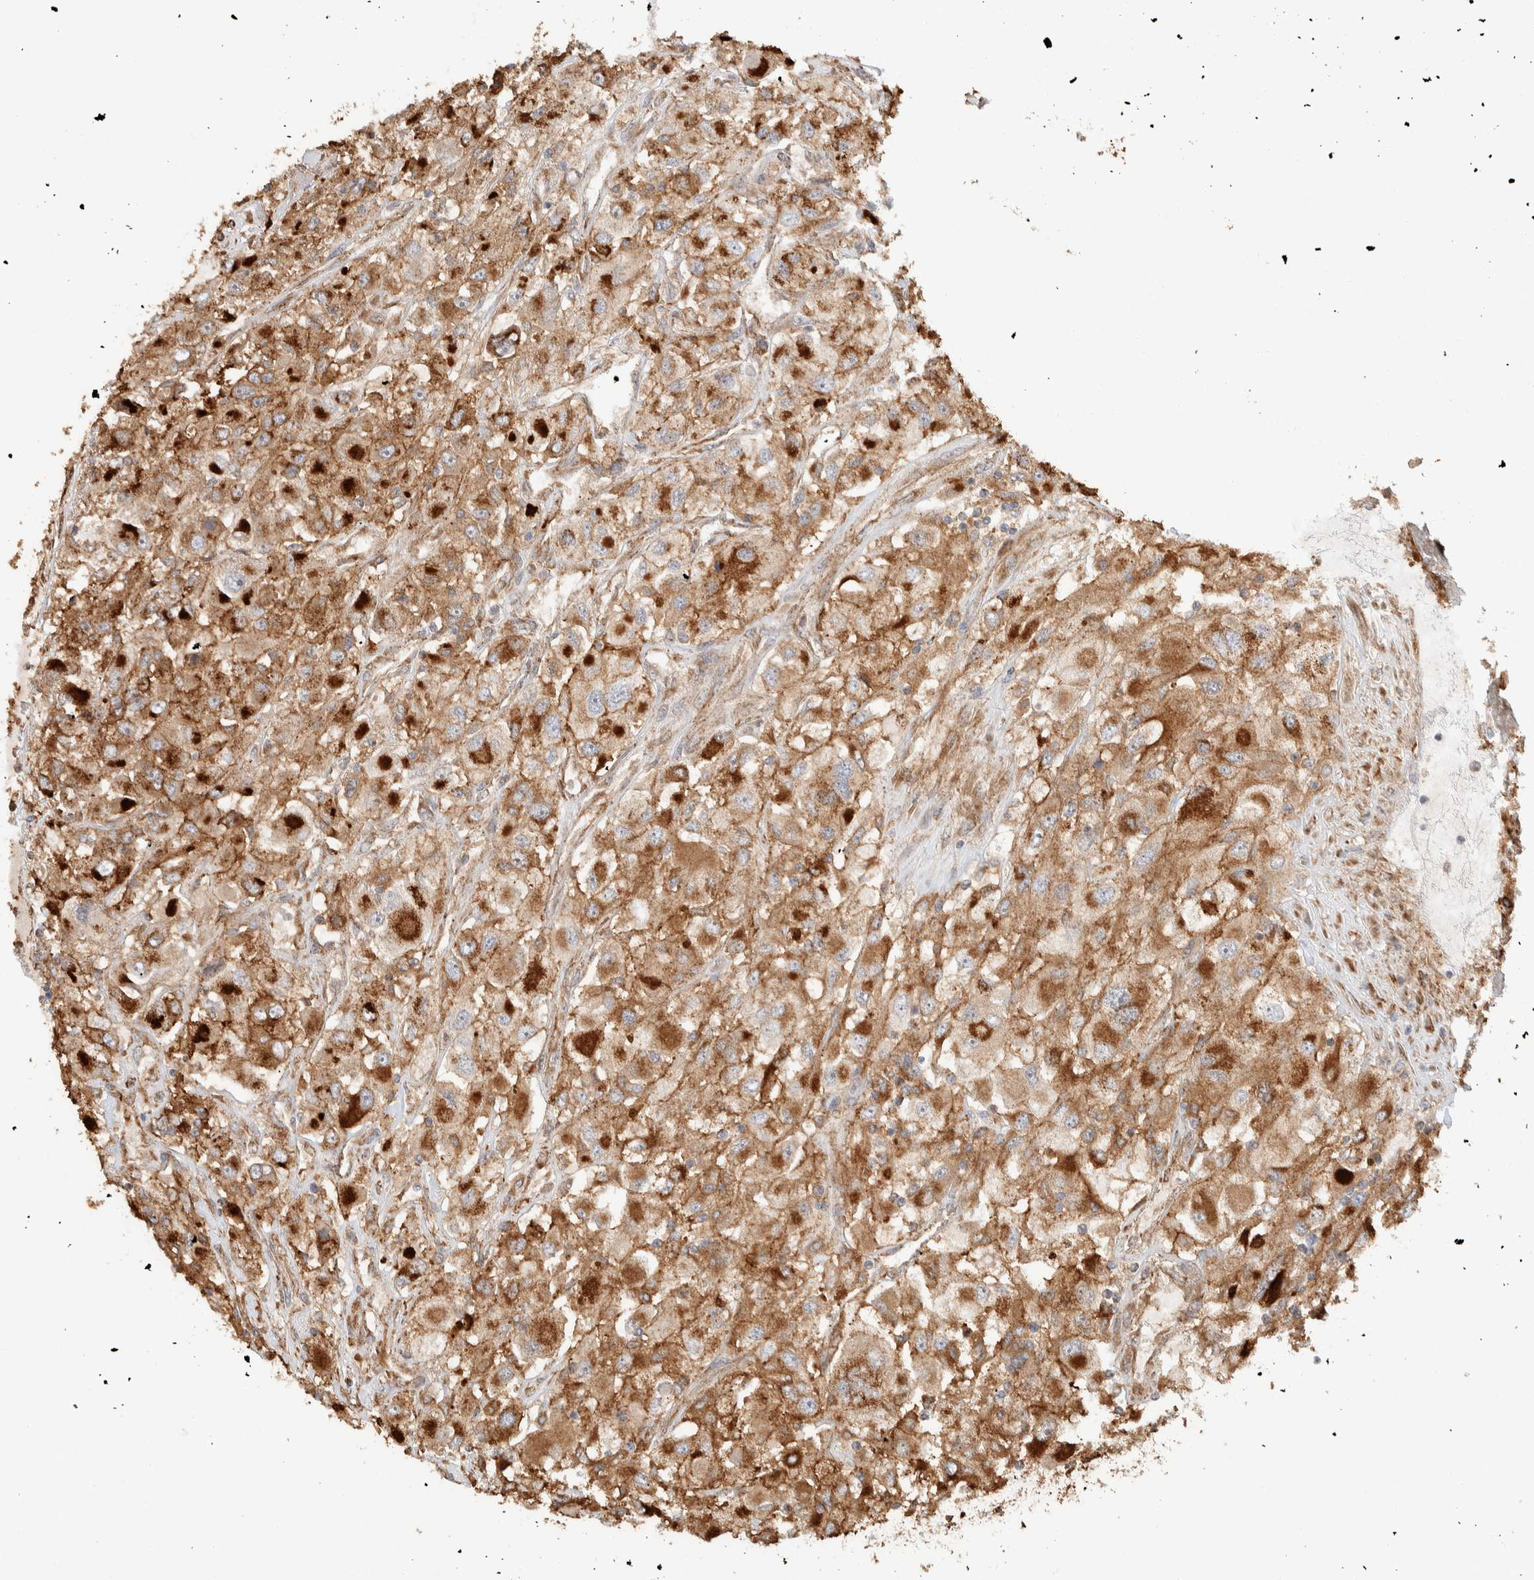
{"staining": {"intensity": "moderate", "quantity": ">75%", "location": "cytoplasmic/membranous"}, "tissue": "renal cancer", "cell_type": "Tumor cells", "image_type": "cancer", "snomed": [{"axis": "morphology", "description": "Adenocarcinoma, NOS"}, {"axis": "topography", "description": "Kidney"}], "caption": "Brown immunohistochemical staining in human renal cancer exhibits moderate cytoplasmic/membranous expression in approximately >75% of tumor cells.", "gene": "KIF9", "patient": {"sex": "female", "age": 52}}